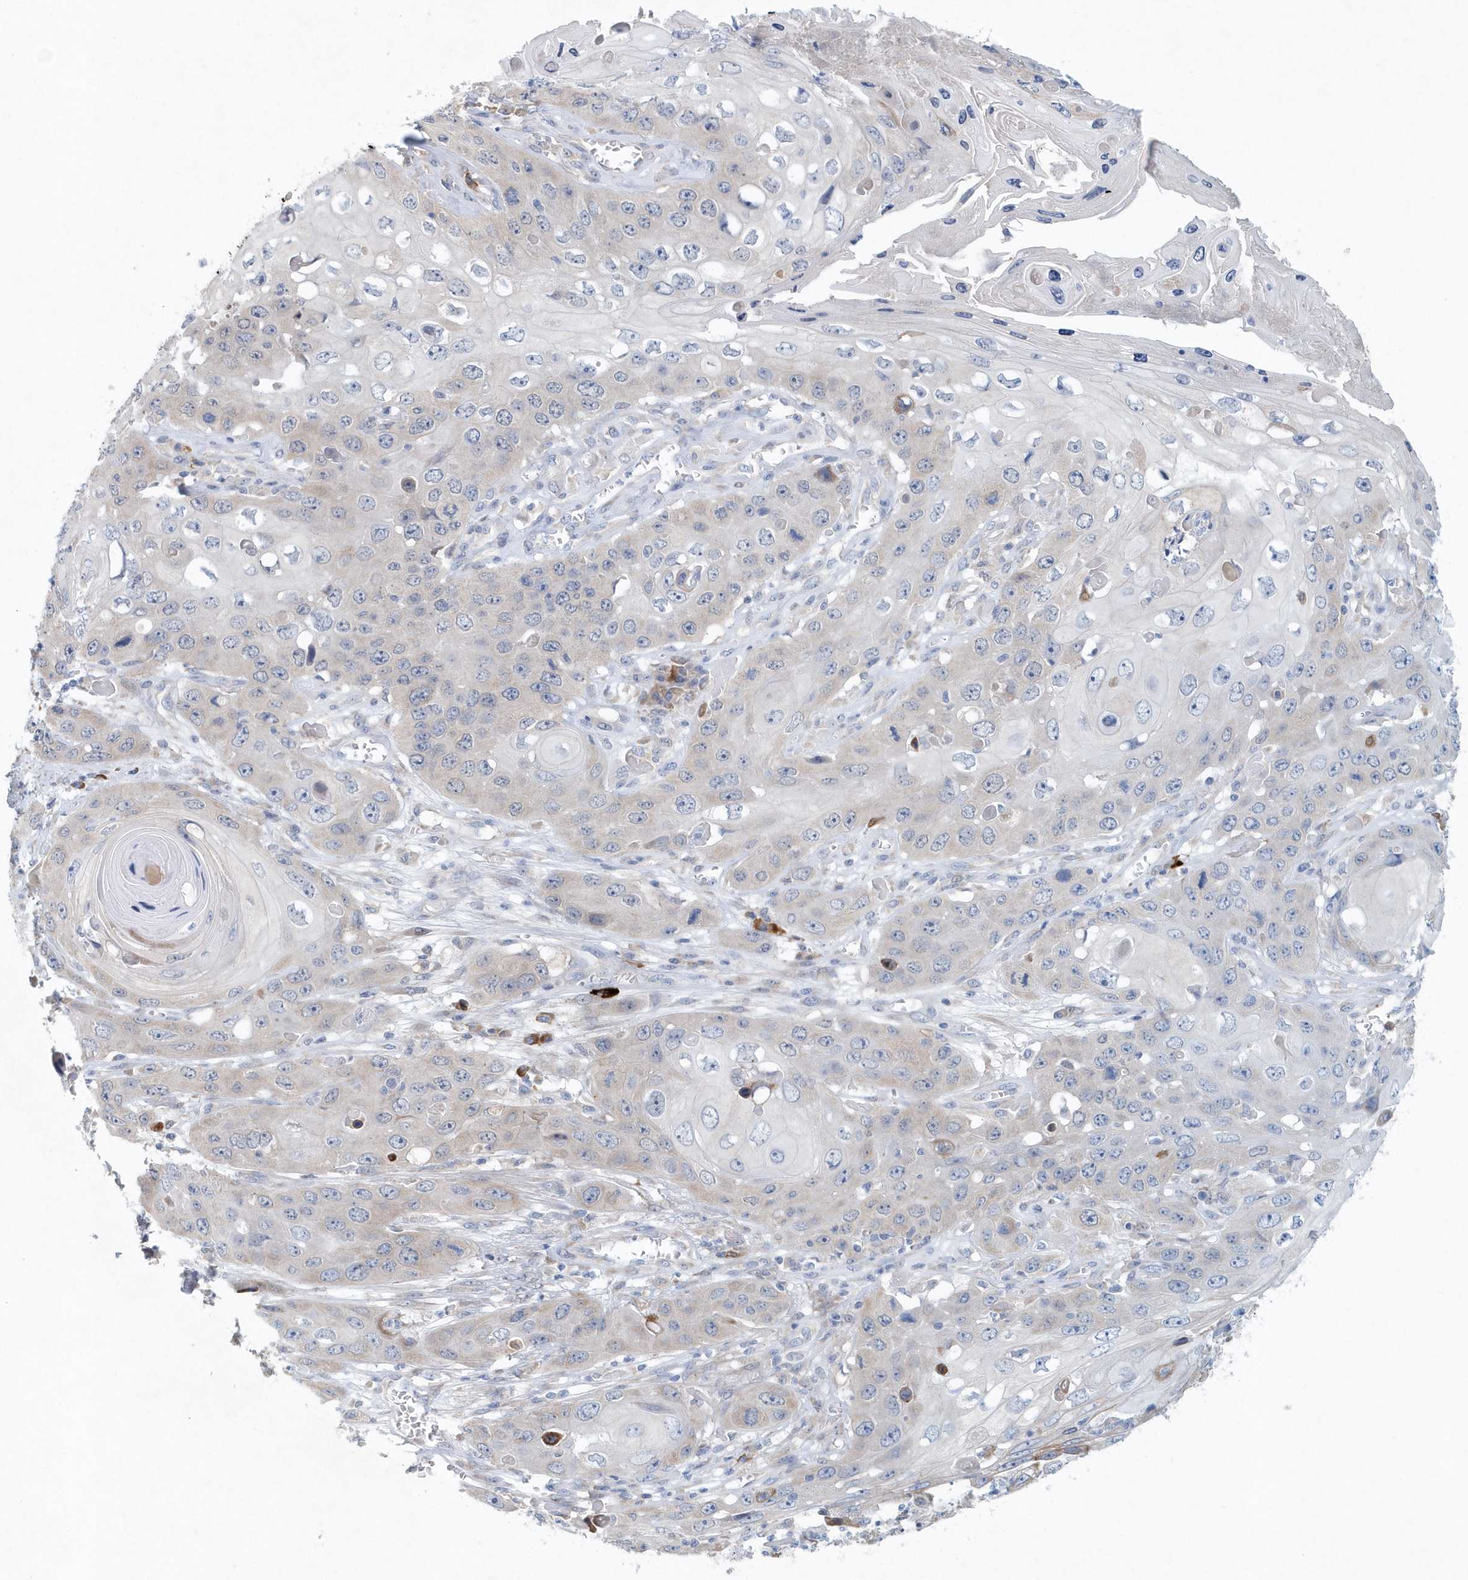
{"staining": {"intensity": "negative", "quantity": "none", "location": "none"}, "tissue": "skin cancer", "cell_type": "Tumor cells", "image_type": "cancer", "snomed": [{"axis": "morphology", "description": "Squamous cell carcinoma, NOS"}, {"axis": "topography", "description": "Skin"}], "caption": "The photomicrograph reveals no staining of tumor cells in skin squamous cell carcinoma. (Stains: DAB IHC with hematoxylin counter stain, Microscopy: brightfield microscopy at high magnification).", "gene": "PFN2", "patient": {"sex": "male", "age": 55}}